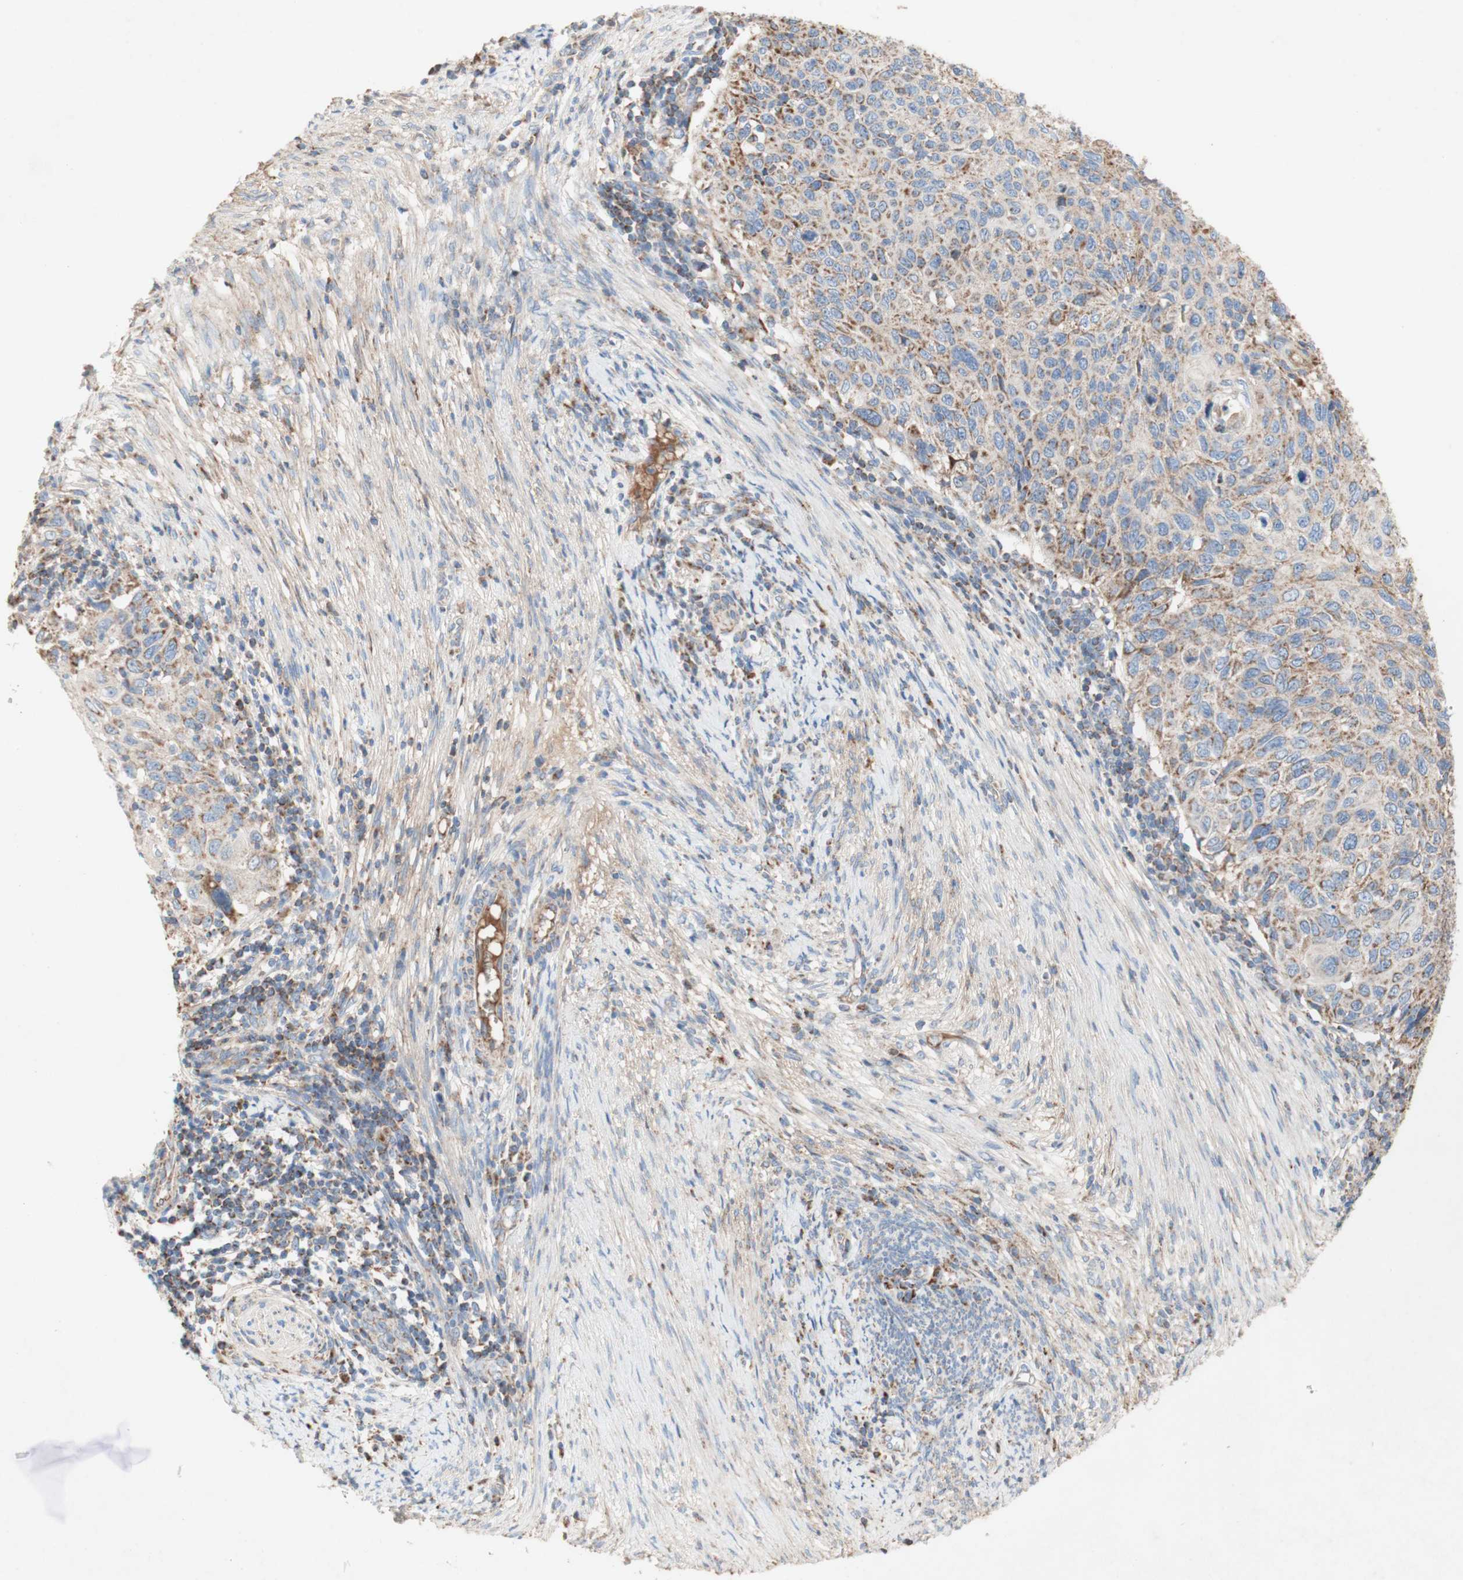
{"staining": {"intensity": "moderate", "quantity": ">75%", "location": "cytoplasmic/membranous"}, "tissue": "cervical cancer", "cell_type": "Tumor cells", "image_type": "cancer", "snomed": [{"axis": "morphology", "description": "Squamous cell carcinoma, NOS"}, {"axis": "topography", "description": "Cervix"}], "caption": "This is an image of IHC staining of cervical cancer (squamous cell carcinoma), which shows moderate expression in the cytoplasmic/membranous of tumor cells.", "gene": "SDHB", "patient": {"sex": "female", "age": 70}}